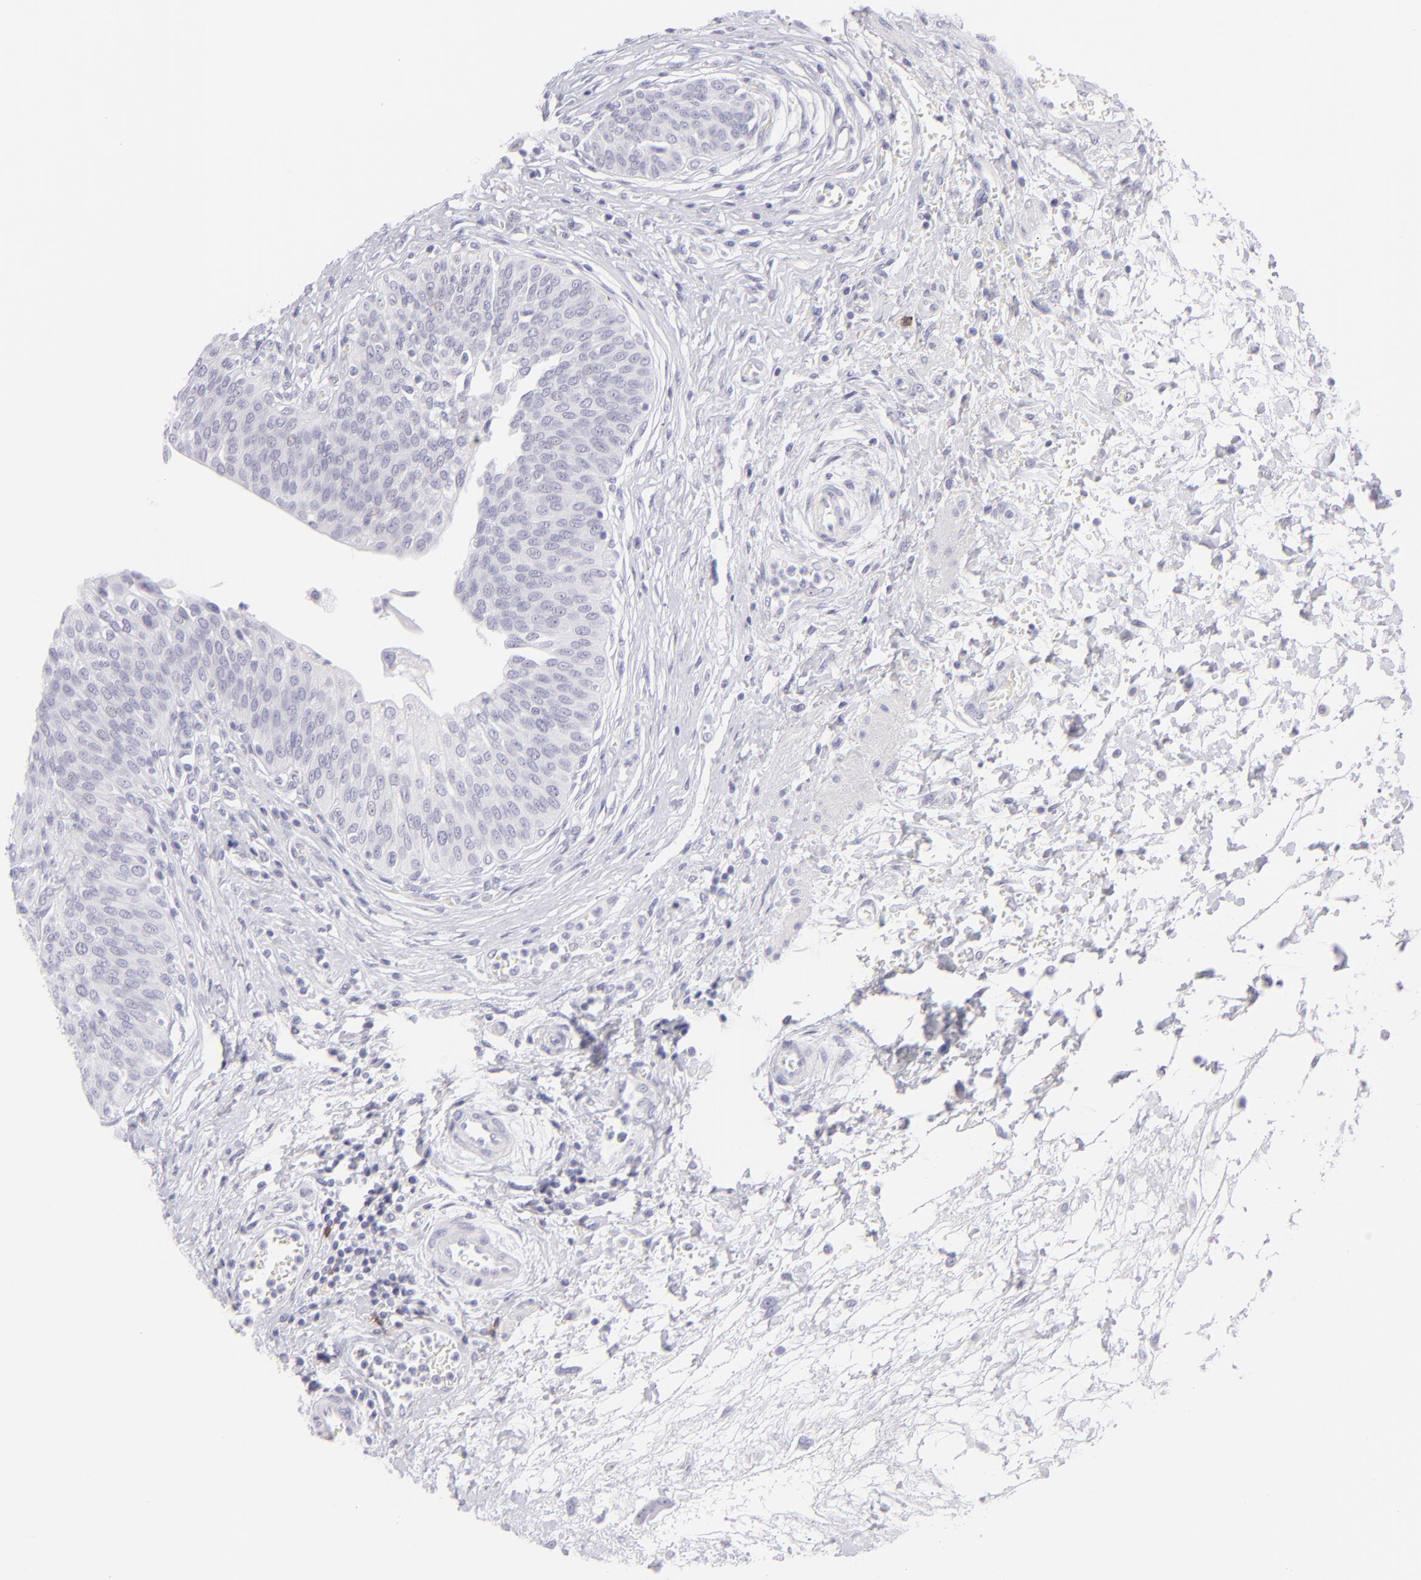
{"staining": {"intensity": "negative", "quantity": "none", "location": "none"}, "tissue": "urinary bladder", "cell_type": "Urothelial cells", "image_type": "normal", "snomed": [{"axis": "morphology", "description": "Normal tissue, NOS"}, {"axis": "topography", "description": "Smooth muscle"}, {"axis": "topography", "description": "Urinary bladder"}], "caption": "This is an immunohistochemistry photomicrograph of benign urinary bladder. There is no staining in urothelial cells.", "gene": "FCER2", "patient": {"sex": "male", "age": 35}}